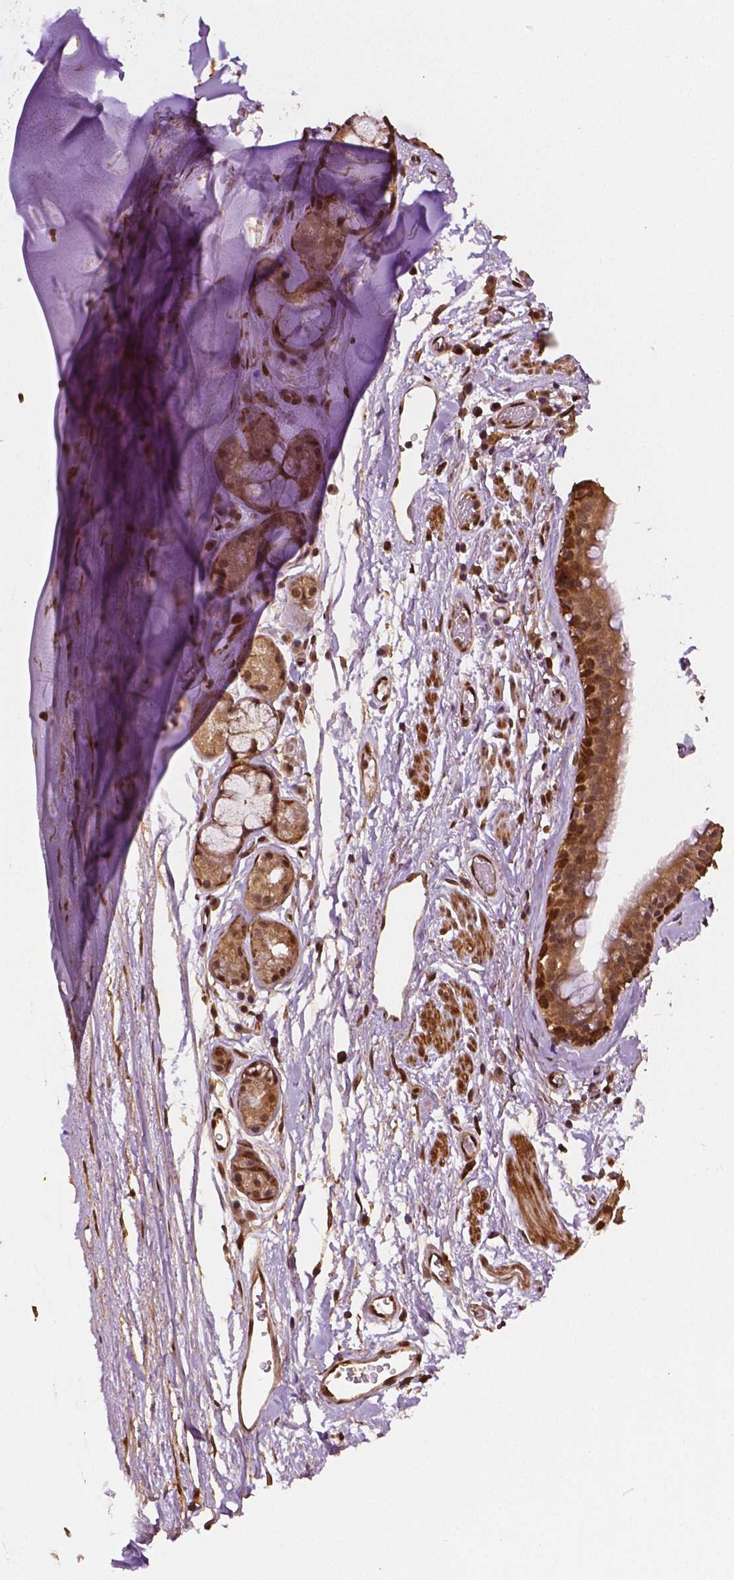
{"staining": {"intensity": "strong", "quantity": ">75%", "location": "cytoplasmic/membranous"}, "tissue": "bronchus", "cell_type": "Respiratory epithelial cells", "image_type": "normal", "snomed": [{"axis": "morphology", "description": "Normal tissue, NOS"}, {"axis": "topography", "description": "Cartilage tissue"}, {"axis": "topography", "description": "Bronchus"}], "caption": "Immunohistochemical staining of benign bronchus exhibits high levels of strong cytoplasmic/membranous staining in approximately >75% of respiratory epithelial cells.", "gene": "STAT3", "patient": {"sex": "male", "age": 58}}